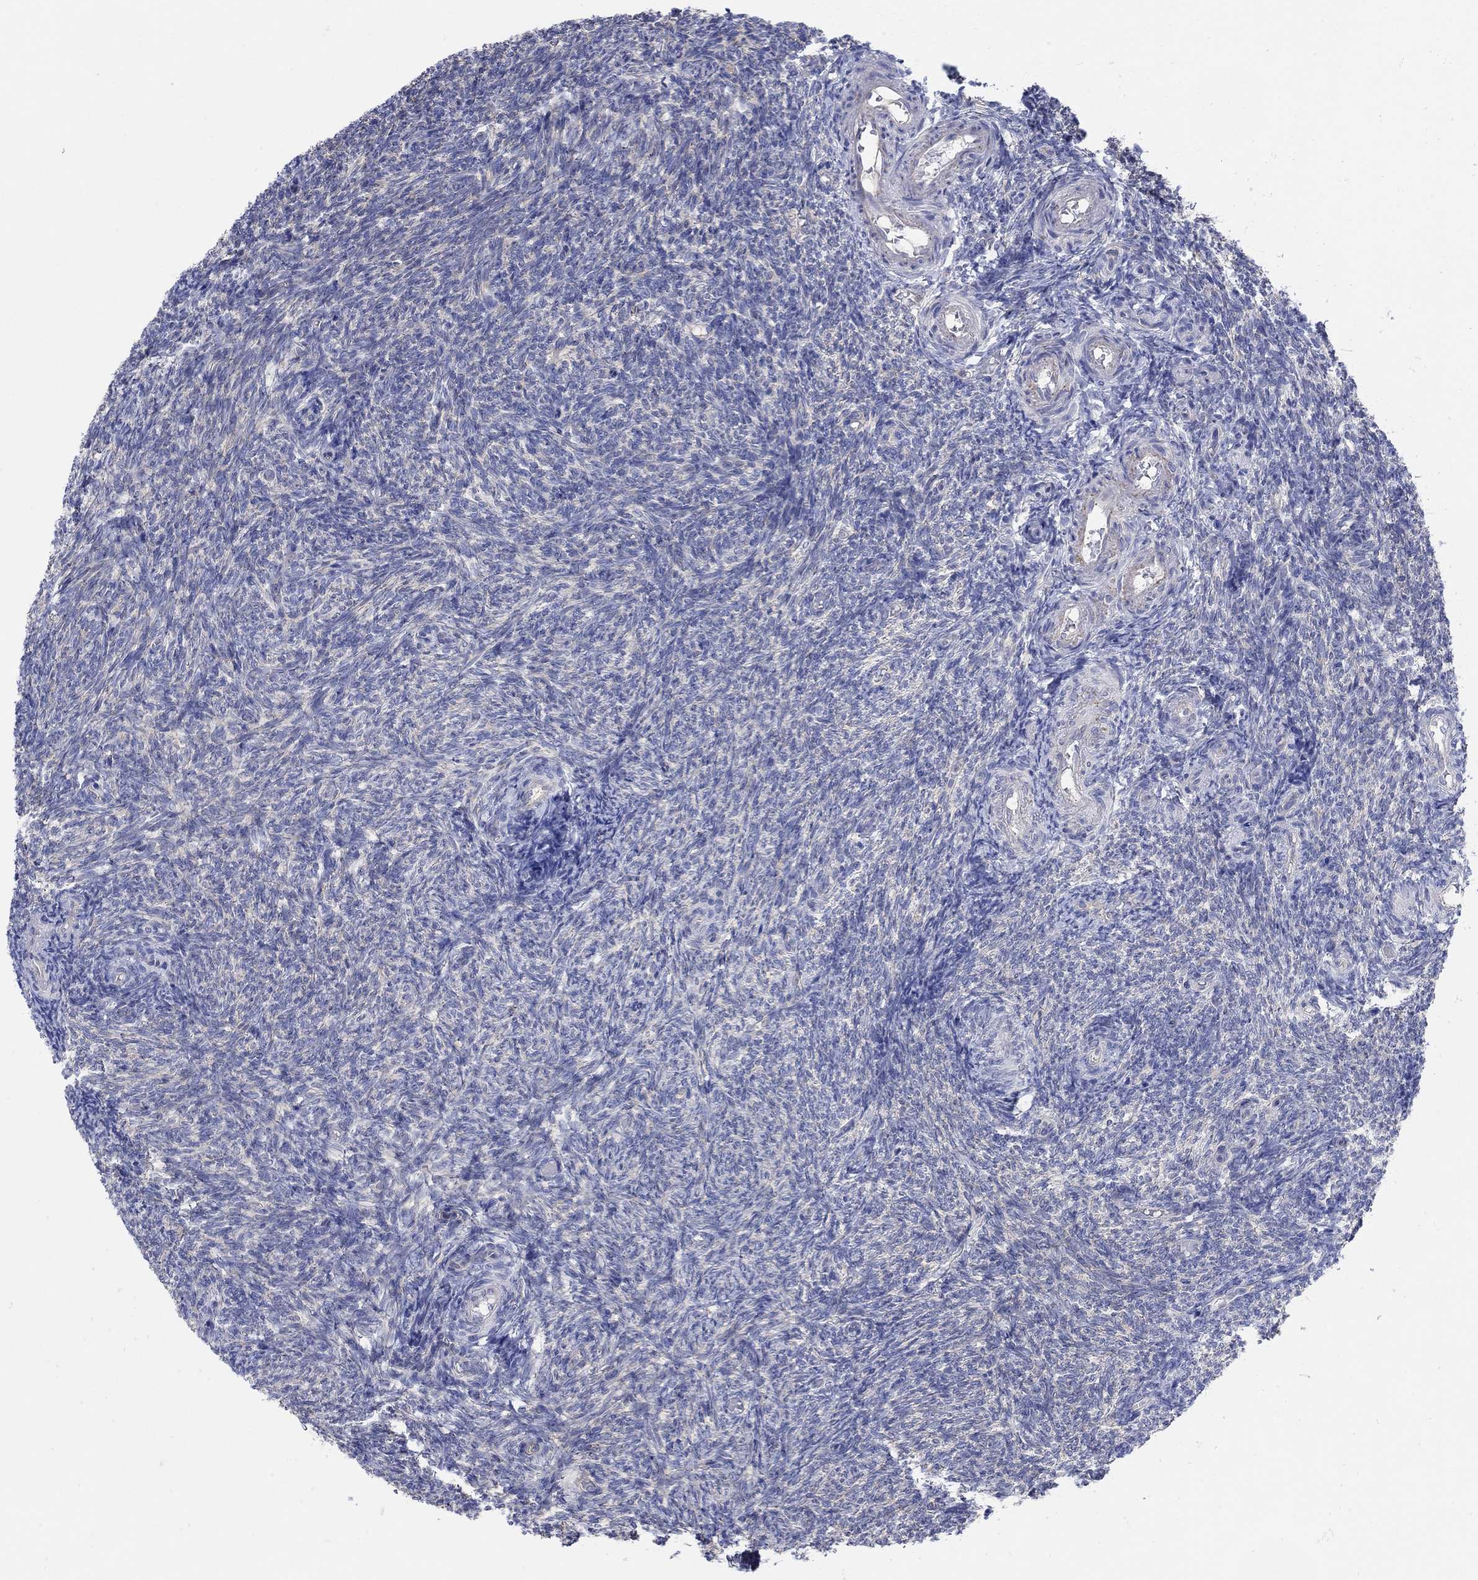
{"staining": {"intensity": "strong", "quantity": "25%-75%", "location": "cytoplasmic/membranous"}, "tissue": "ovary", "cell_type": "Follicle cells", "image_type": "normal", "snomed": [{"axis": "morphology", "description": "Normal tissue, NOS"}, {"axis": "topography", "description": "Ovary"}], "caption": "Protein staining demonstrates strong cytoplasmic/membranous expression in about 25%-75% of follicle cells in benign ovary.", "gene": "TEKT3", "patient": {"sex": "female", "age": 39}}